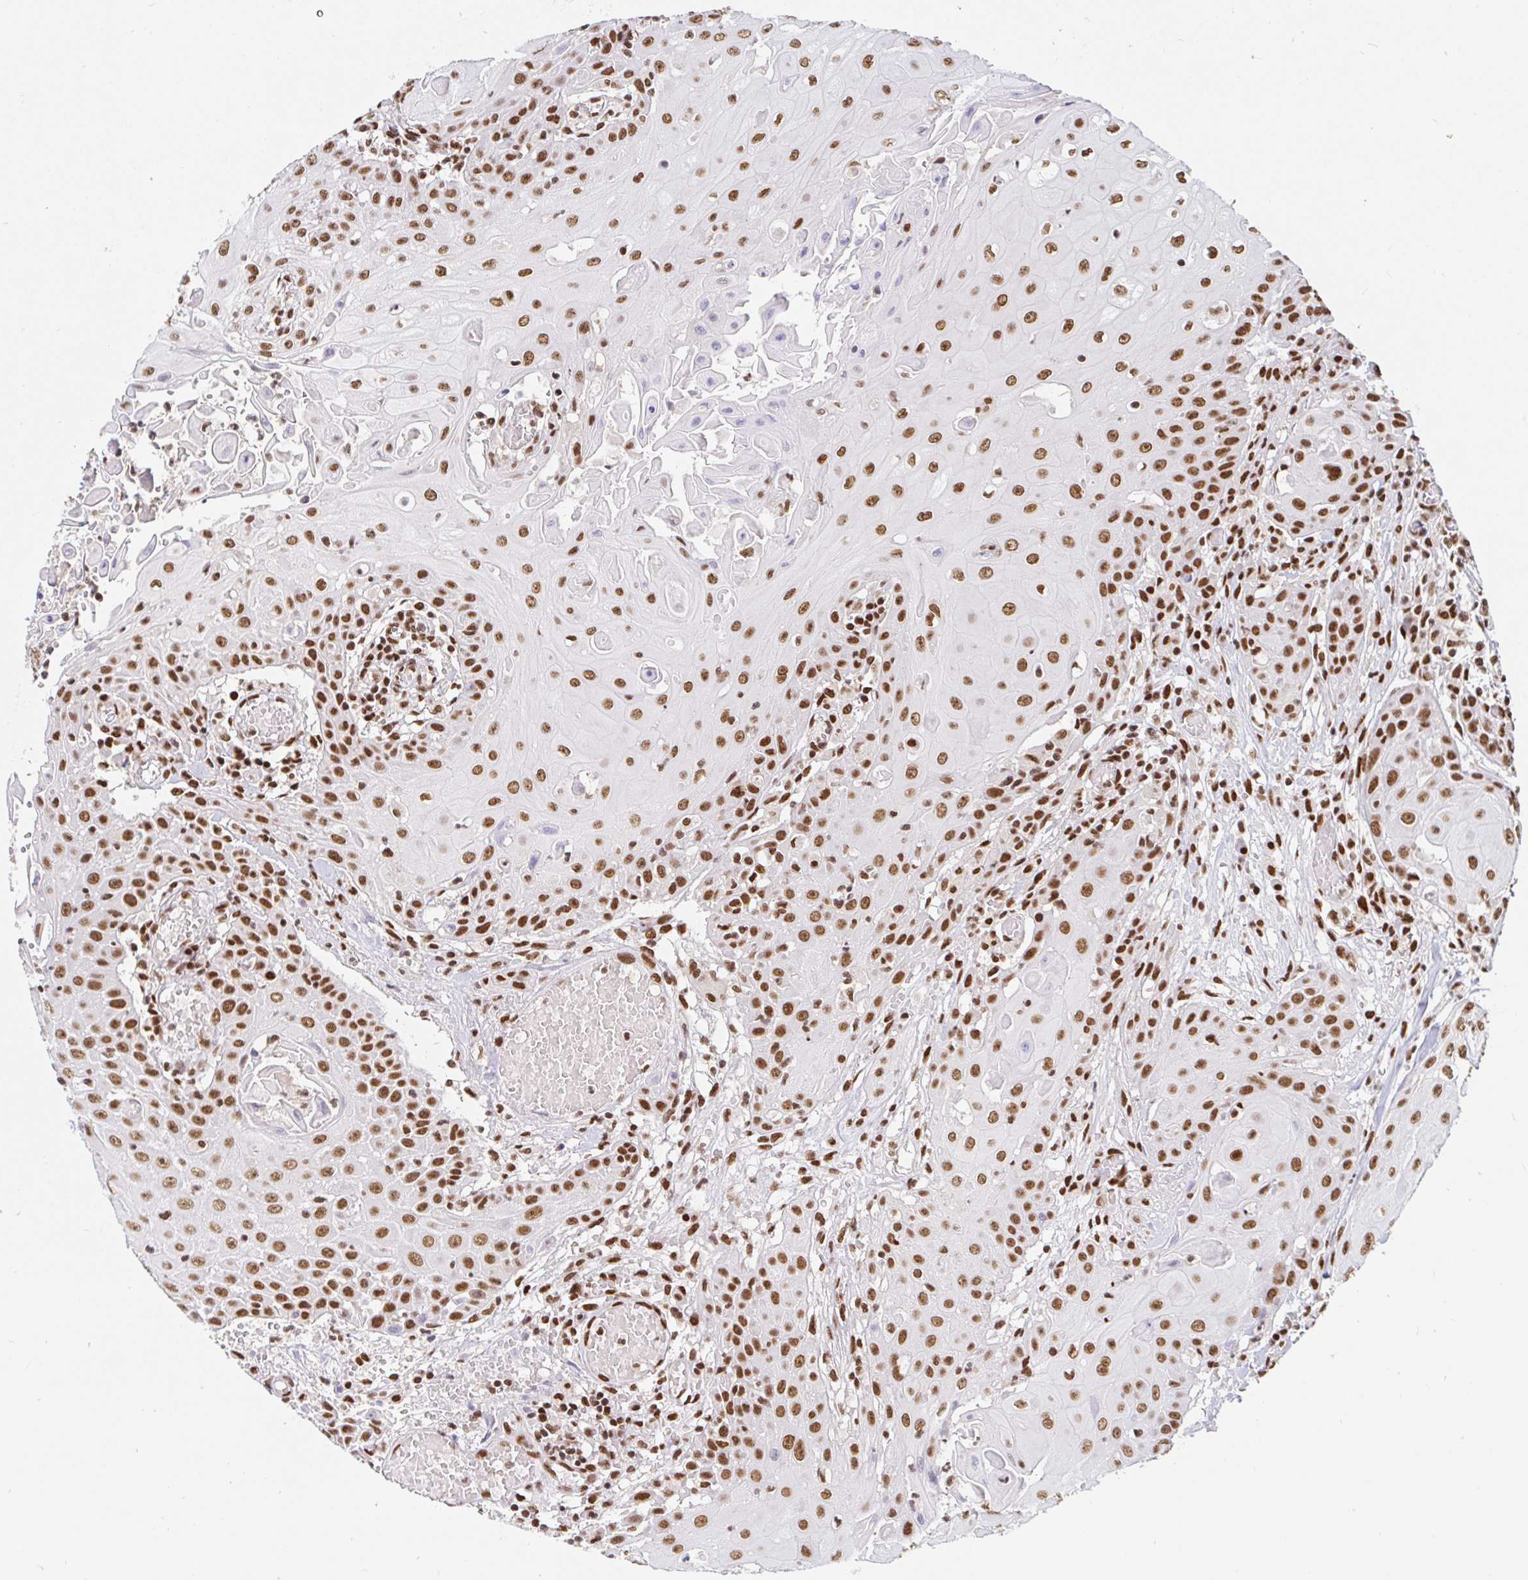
{"staining": {"intensity": "moderate", "quantity": ">75%", "location": "nuclear"}, "tissue": "head and neck cancer", "cell_type": "Tumor cells", "image_type": "cancer", "snomed": [{"axis": "morphology", "description": "Normal tissue, NOS"}, {"axis": "morphology", "description": "Squamous cell carcinoma, NOS"}, {"axis": "topography", "description": "Oral tissue"}, {"axis": "topography", "description": "Head-Neck"}], "caption": "A brown stain highlights moderate nuclear staining of a protein in squamous cell carcinoma (head and neck) tumor cells. (brown staining indicates protein expression, while blue staining denotes nuclei).", "gene": "RBMX", "patient": {"sex": "female", "age": 55}}